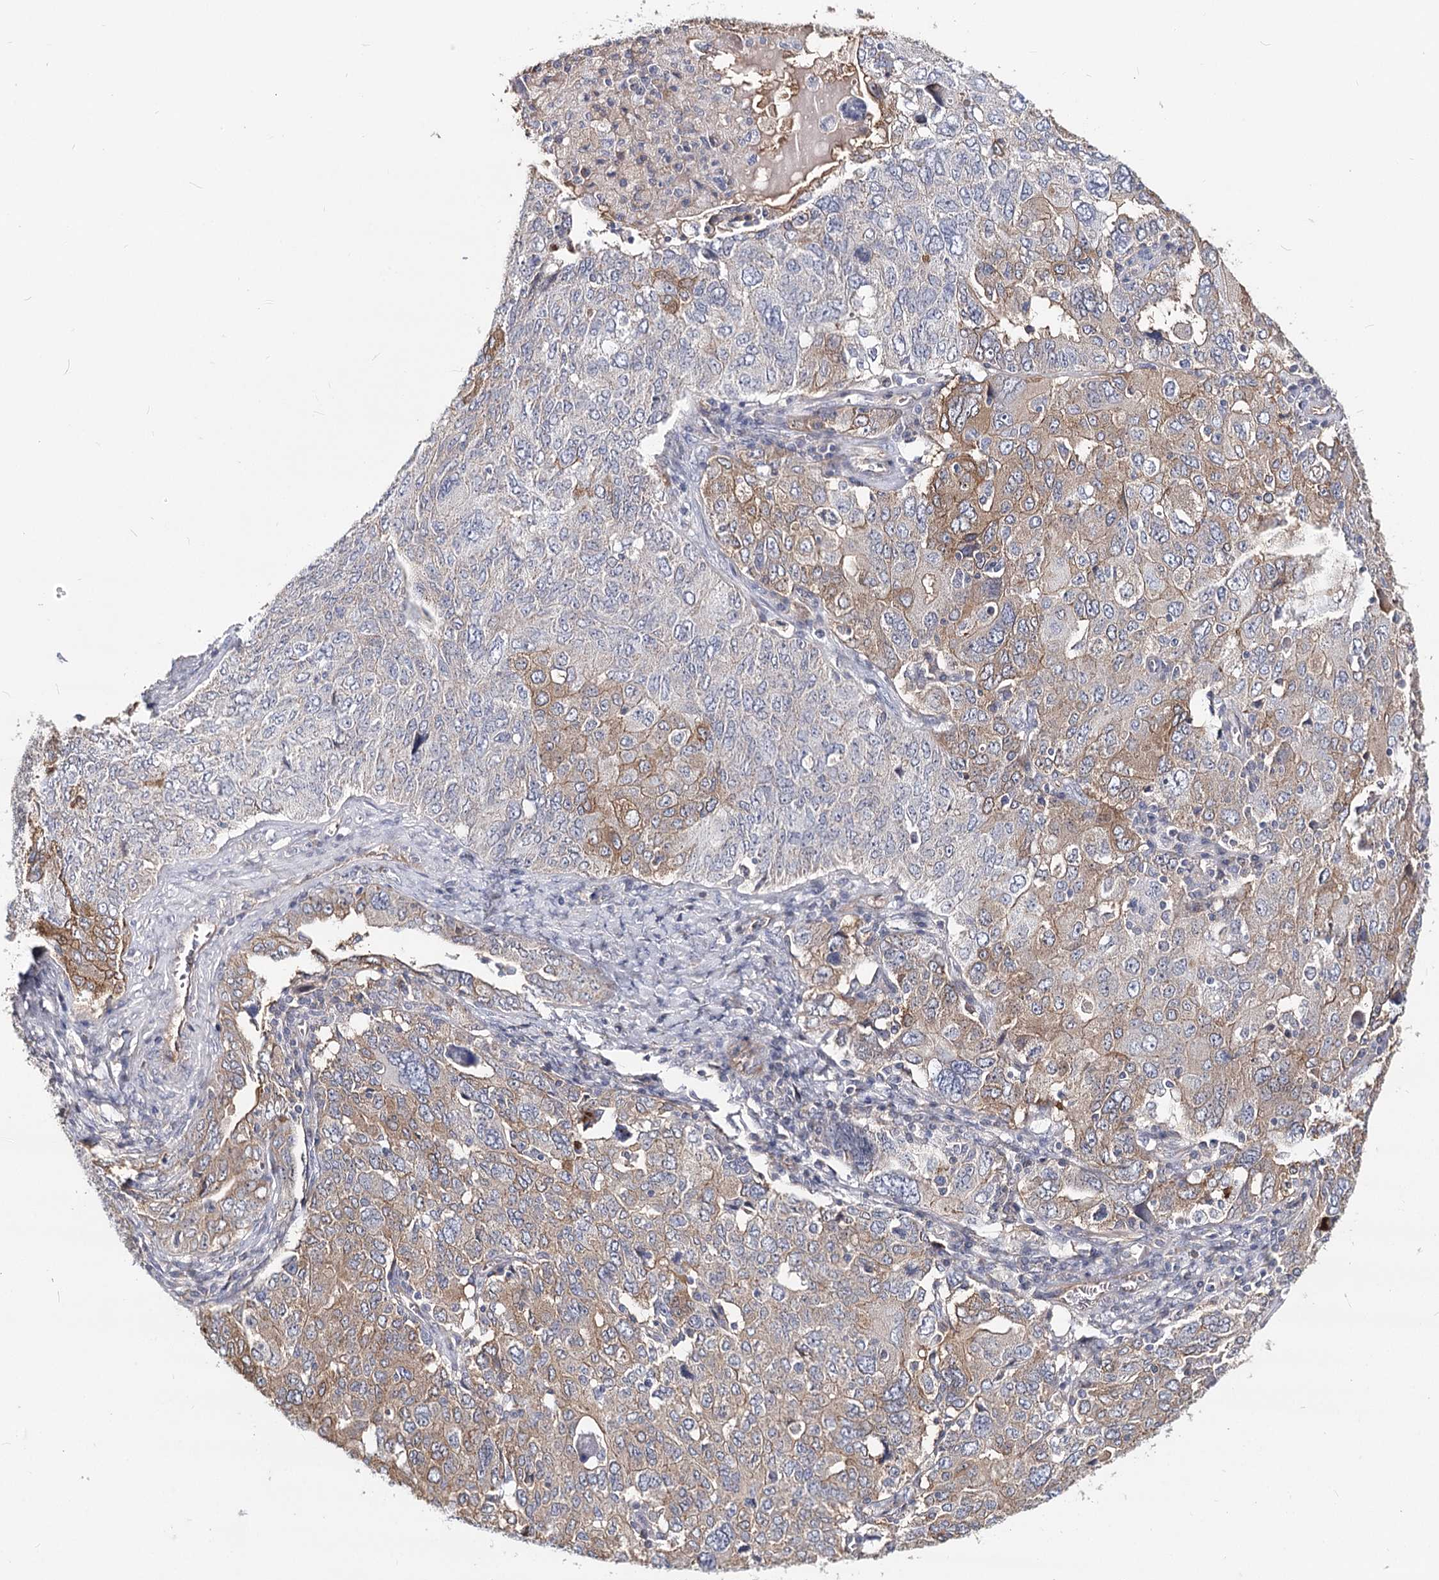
{"staining": {"intensity": "moderate", "quantity": "25%-75%", "location": "cytoplasmic/membranous"}, "tissue": "ovarian cancer", "cell_type": "Tumor cells", "image_type": "cancer", "snomed": [{"axis": "morphology", "description": "Carcinoma, endometroid"}, {"axis": "topography", "description": "Ovary"}], "caption": "Approximately 25%-75% of tumor cells in ovarian endometroid carcinoma show moderate cytoplasmic/membranous protein staining as visualized by brown immunohistochemical staining.", "gene": "TMEM218", "patient": {"sex": "female", "age": 62}}